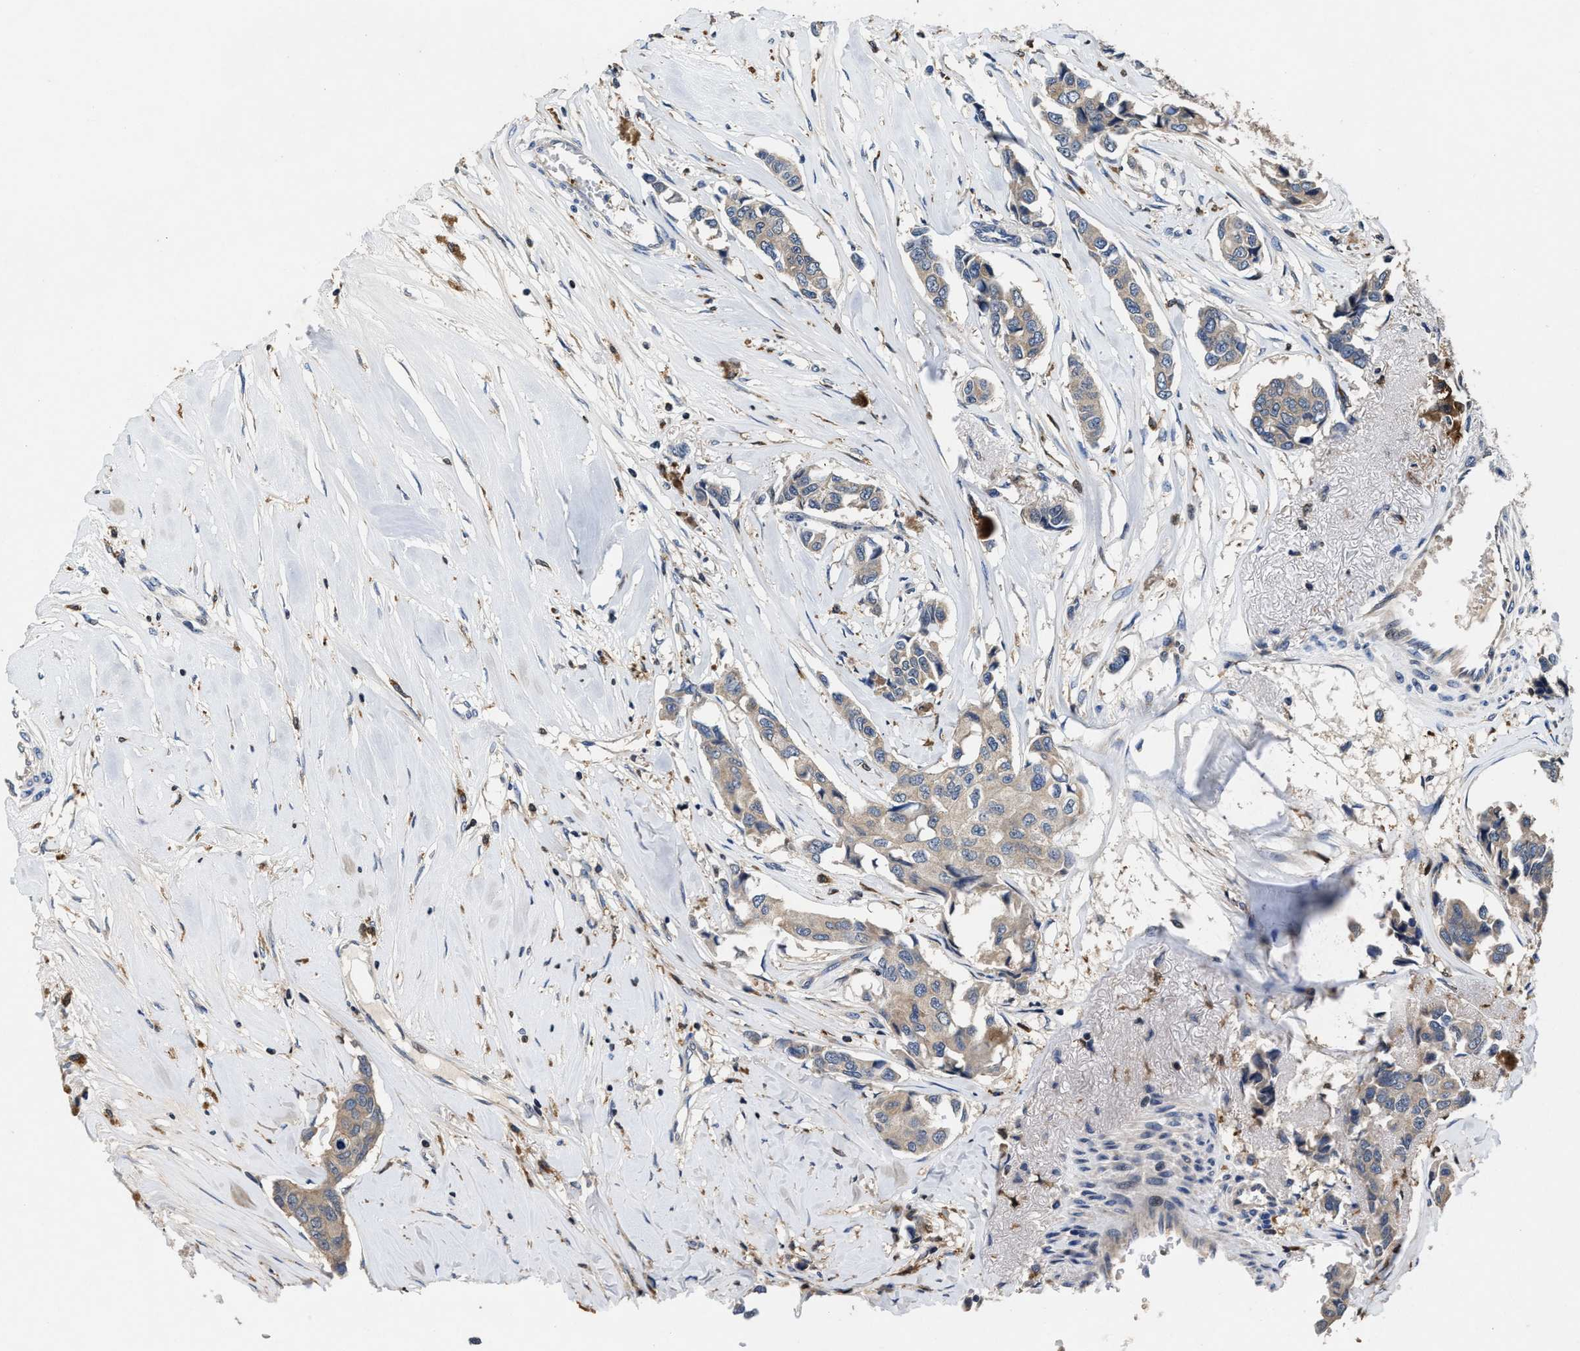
{"staining": {"intensity": "weak", "quantity": "<25%", "location": "cytoplasmic/membranous"}, "tissue": "breast cancer", "cell_type": "Tumor cells", "image_type": "cancer", "snomed": [{"axis": "morphology", "description": "Duct carcinoma"}, {"axis": "topography", "description": "Breast"}], "caption": "A histopathology image of intraductal carcinoma (breast) stained for a protein exhibits no brown staining in tumor cells.", "gene": "RGS10", "patient": {"sex": "female", "age": 80}}